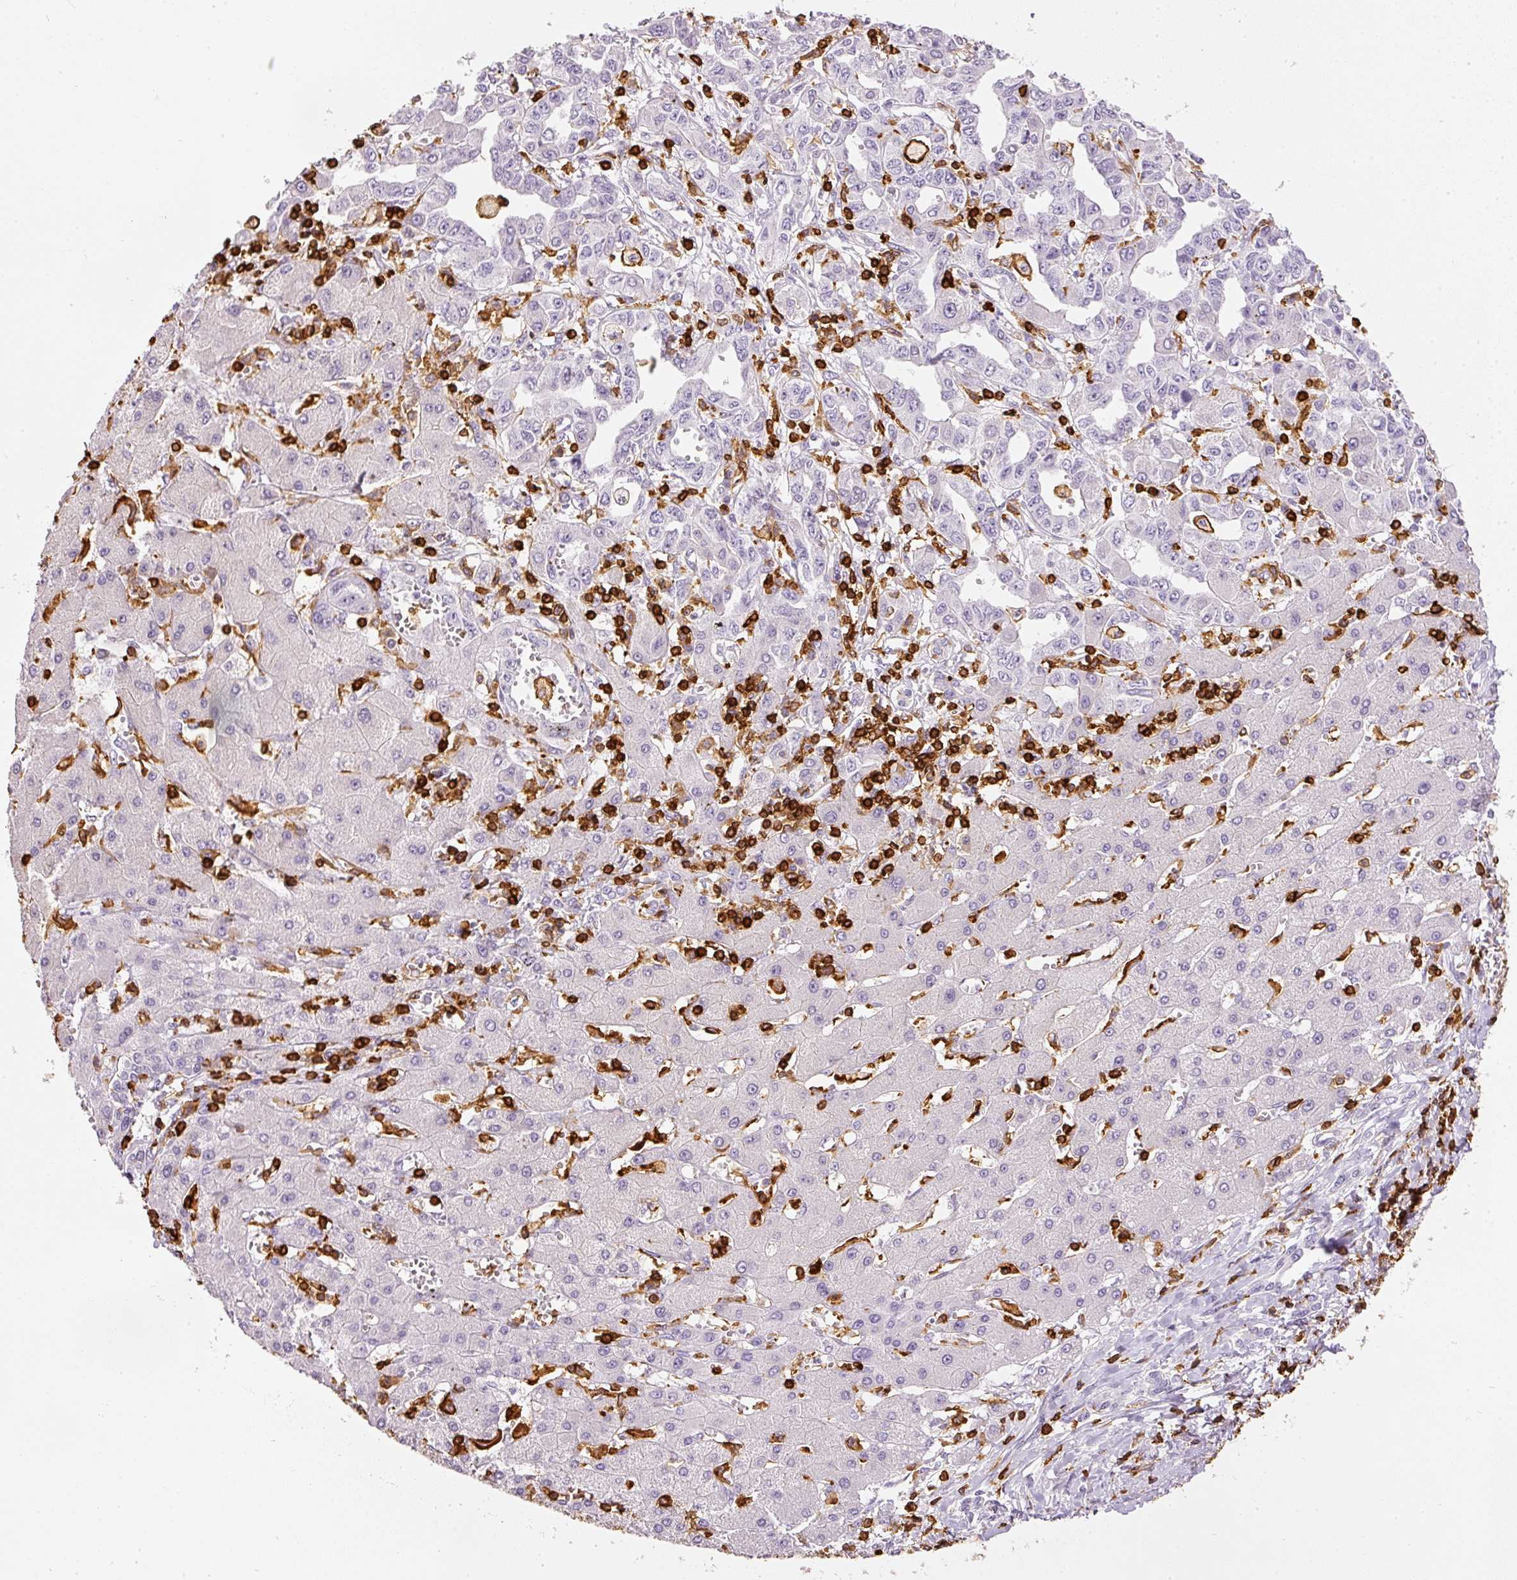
{"staining": {"intensity": "negative", "quantity": "none", "location": "none"}, "tissue": "liver cancer", "cell_type": "Tumor cells", "image_type": "cancer", "snomed": [{"axis": "morphology", "description": "Cholangiocarcinoma"}, {"axis": "topography", "description": "Liver"}], "caption": "IHC of human liver cancer (cholangiocarcinoma) displays no expression in tumor cells.", "gene": "EVL", "patient": {"sex": "male", "age": 59}}